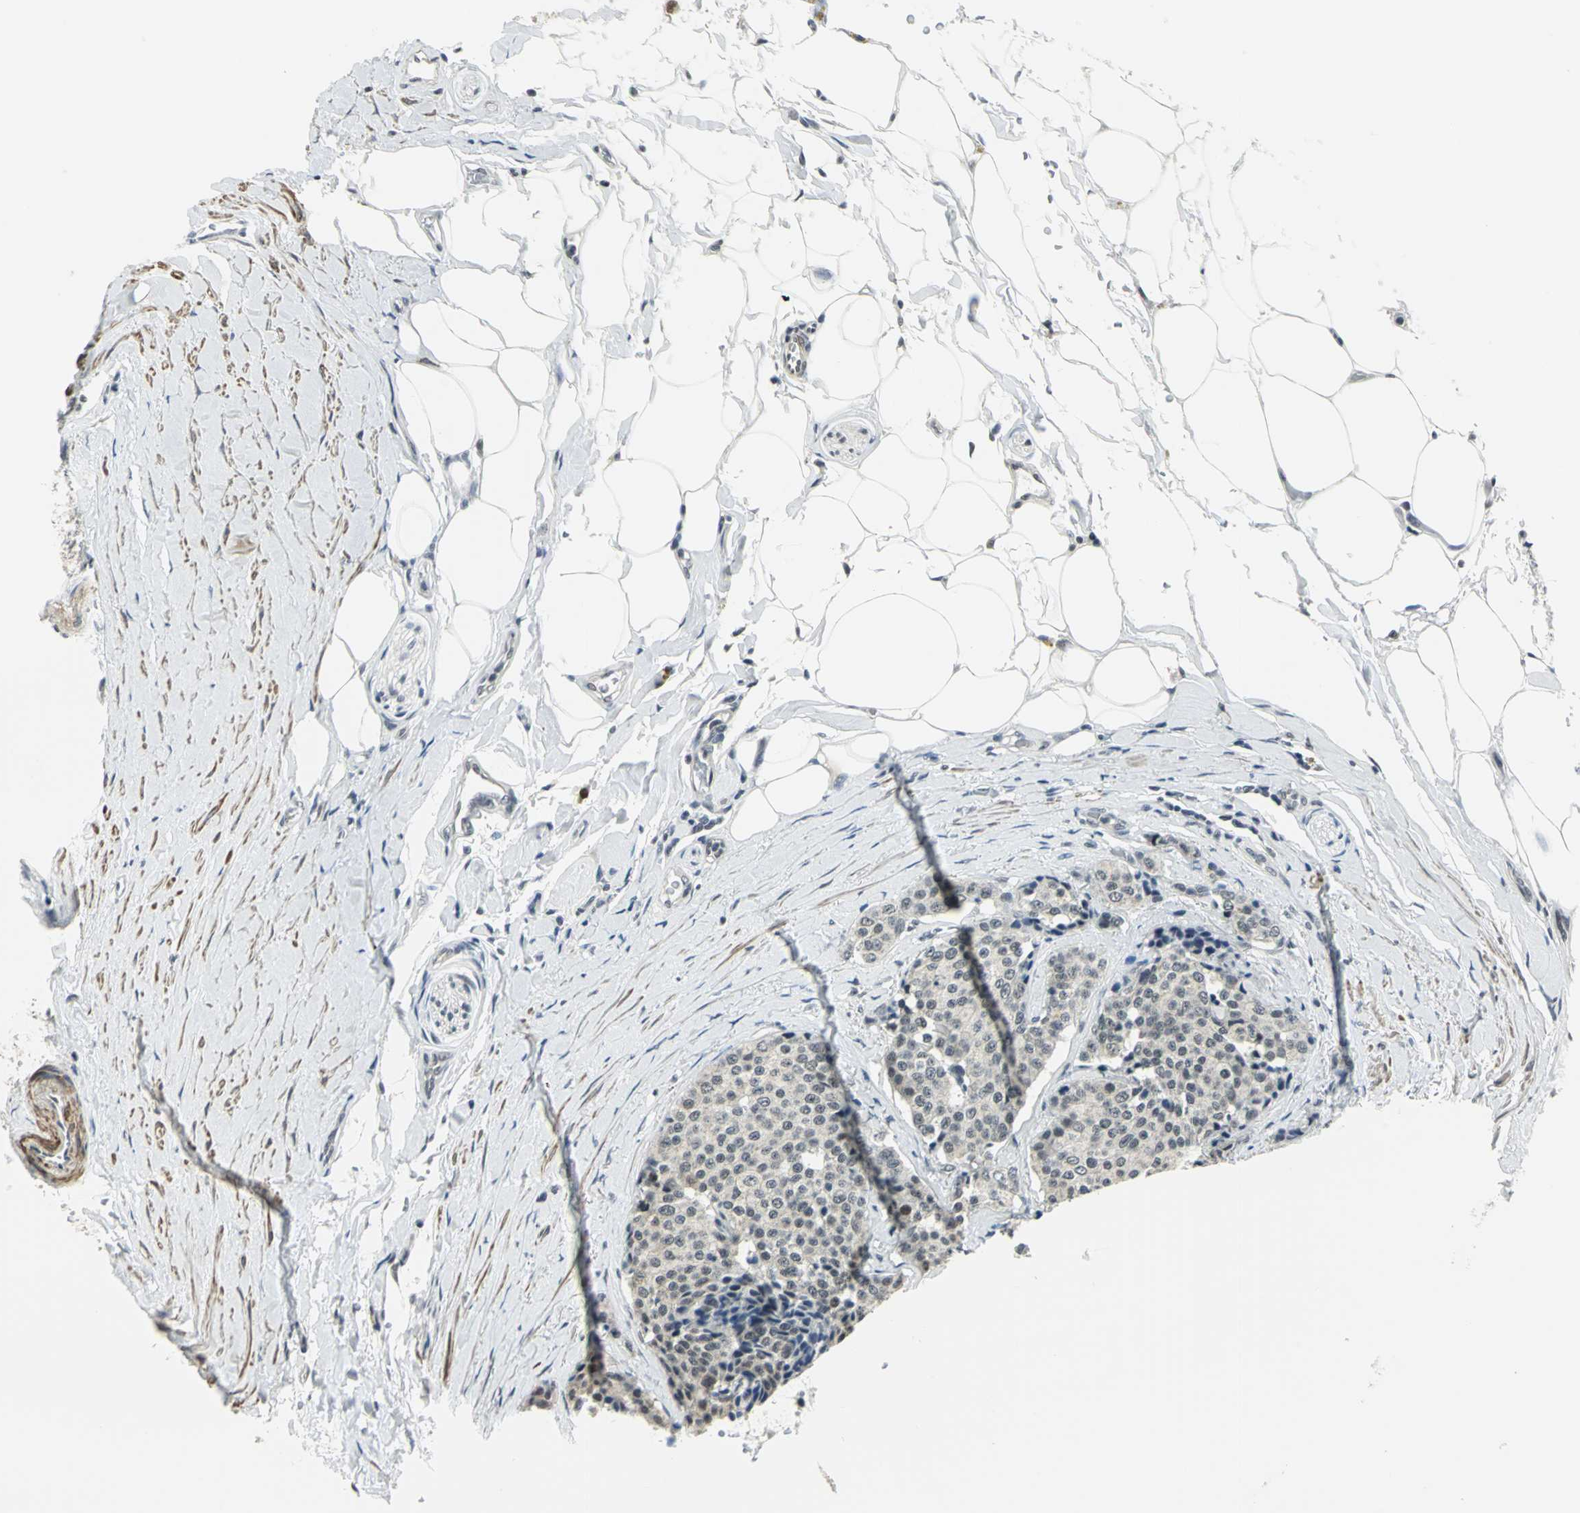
{"staining": {"intensity": "weak", "quantity": "25%-75%", "location": "cytoplasmic/membranous"}, "tissue": "carcinoid", "cell_type": "Tumor cells", "image_type": "cancer", "snomed": [{"axis": "morphology", "description": "Carcinoid, malignant, NOS"}, {"axis": "topography", "description": "Colon"}], "caption": "Immunohistochemical staining of human carcinoid exhibits weak cytoplasmic/membranous protein staining in about 25%-75% of tumor cells.", "gene": "MTA1", "patient": {"sex": "female", "age": 61}}